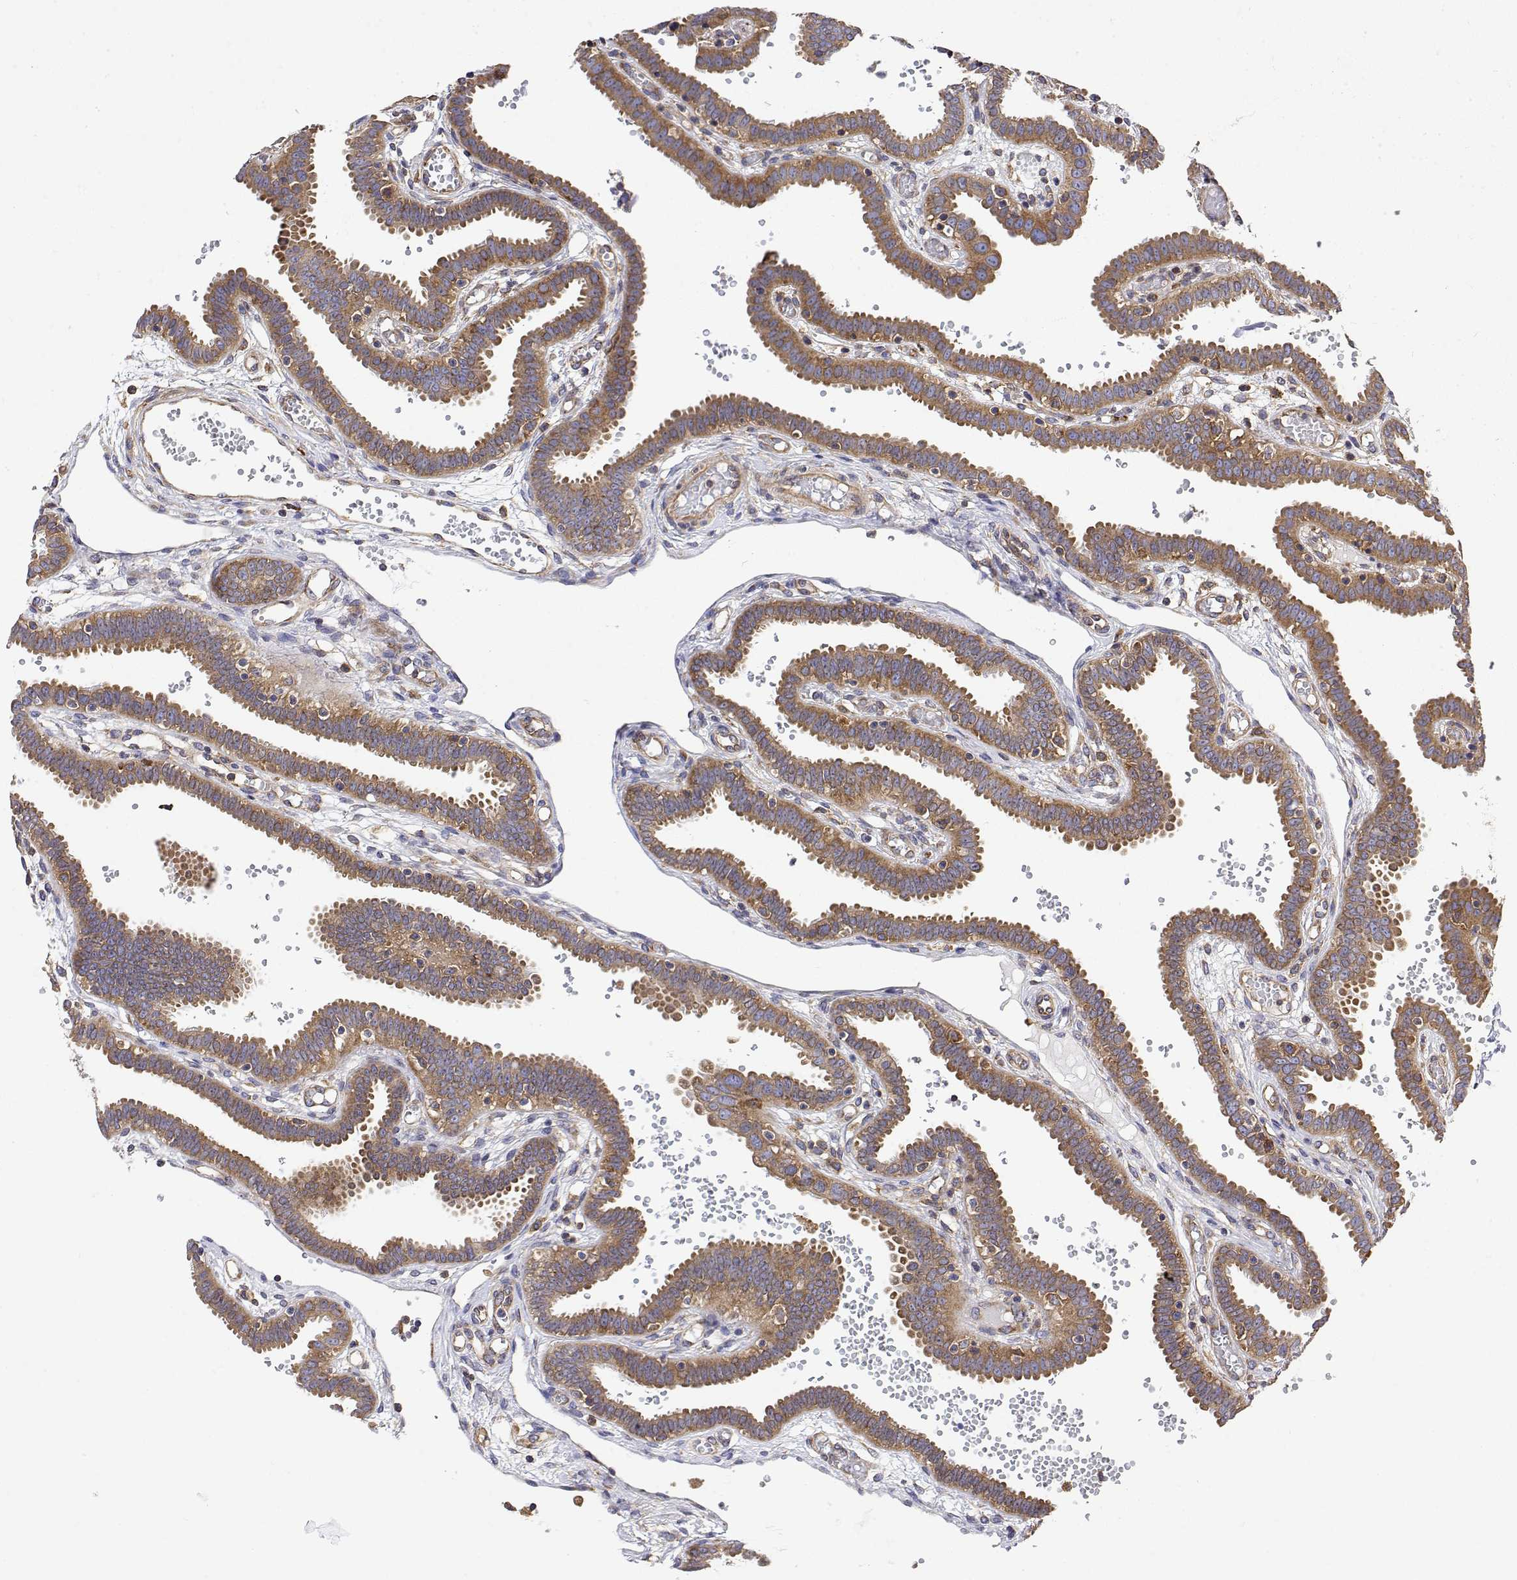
{"staining": {"intensity": "moderate", "quantity": ">75%", "location": "cytoplasmic/membranous"}, "tissue": "fallopian tube", "cell_type": "Glandular cells", "image_type": "normal", "snomed": [{"axis": "morphology", "description": "Normal tissue, NOS"}, {"axis": "topography", "description": "Fallopian tube"}], "caption": "Immunohistochemistry image of benign fallopian tube: human fallopian tube stained using IHC demonstrates medium levels of moderate protein expression localized specifically in the cytoplasmic/membranous of glandular cells, appearing as a cytoplasmic/membranous brown color.", "gene": "EEF1G", "patient": {"sex": "female", "age": 37}}